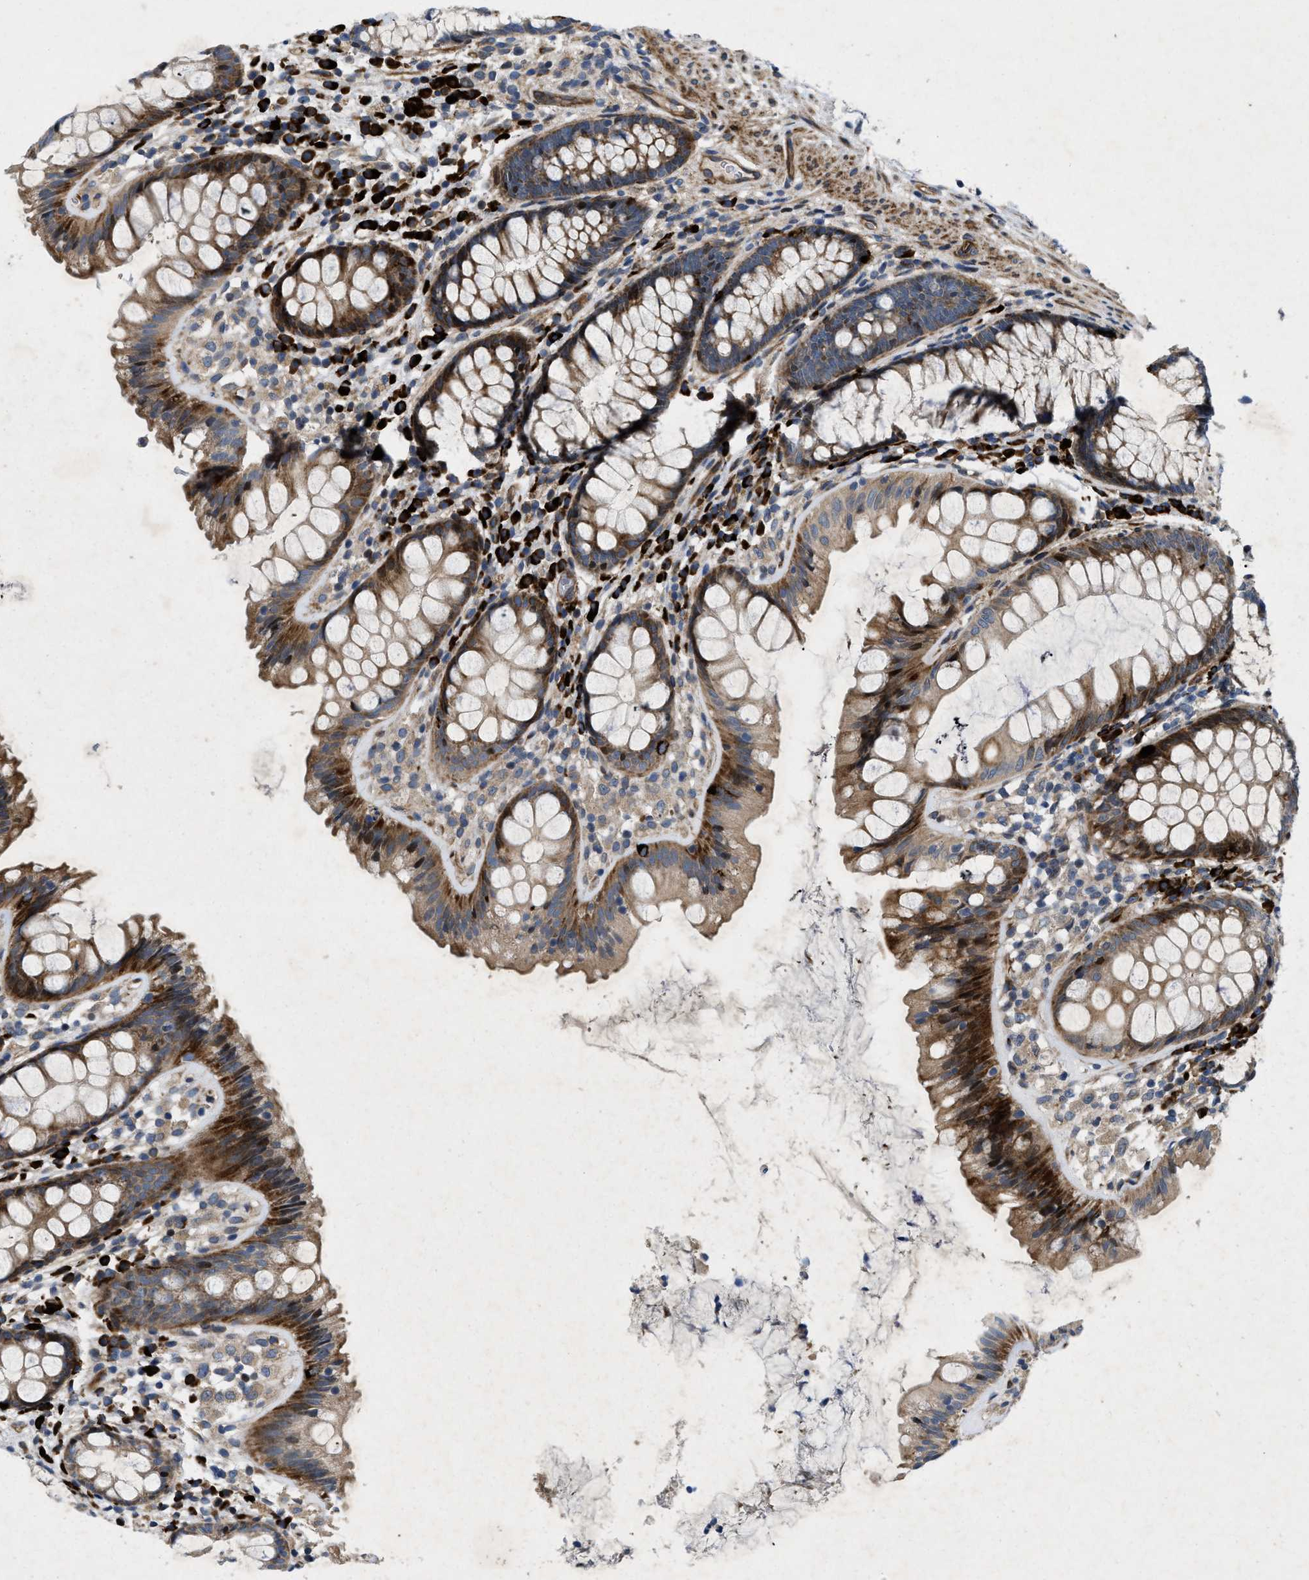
{"staining": {"intensity": "strong", "quantity": ">75%", "location": "cytoplasmic/membranous"}, "tissue": "colon", "cell_type": "Endothelial cells", "image_type": "normal", "snomed": [{"axis": "morphology", "description": "Normal tissue, NOS"}, {"axis": "topography", "description": "Colon"}], "caption": "Brown immunohistochemical staining in normal human colon displays strong cytoplasmic/membranous staining in approximately >75% of endothelial cells.", "gene": "HSPA12B", "patient": {"sex": "female", "age": 56}}